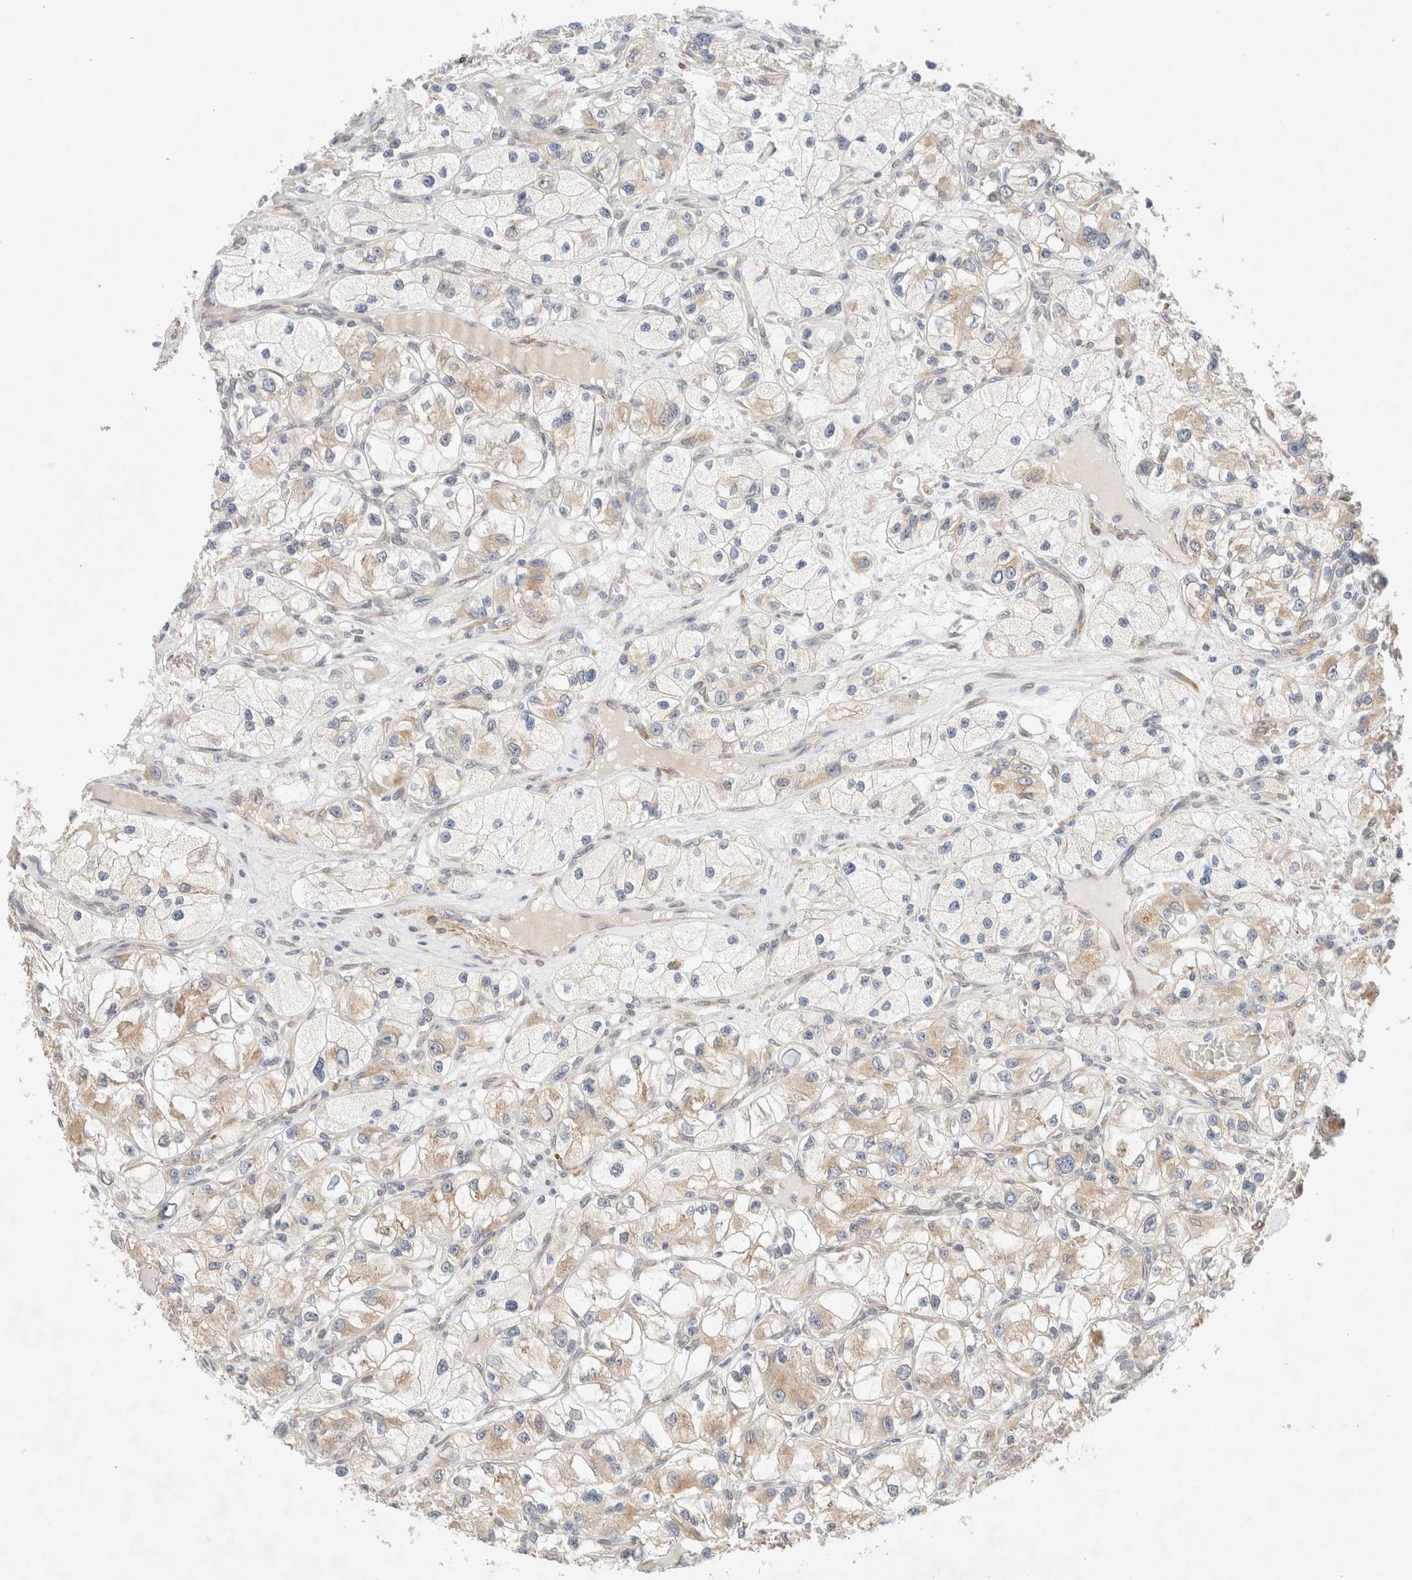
{"staining": {"intensity": "weak", "quantity": "25%-75%", "location": "cytoplasmic/membranous"}, "tissue": "renal cancer", "cell_type": "Tumor cells", "image_type": "cancer", "snomed": [{"axis": "morphology", "description": "Adenocarcinoma, NOS"}, {"axis": "topography", "description": "Kidney"}], "caption": "Renal cancer stained with DAB immunohistochemistry demonstrates low levels of weak cytoplasmic/membranous positivity in about 25%-75% of tumor cells.", "gene": "RRP15", "patient": {"sex": "female", "age": 57}}